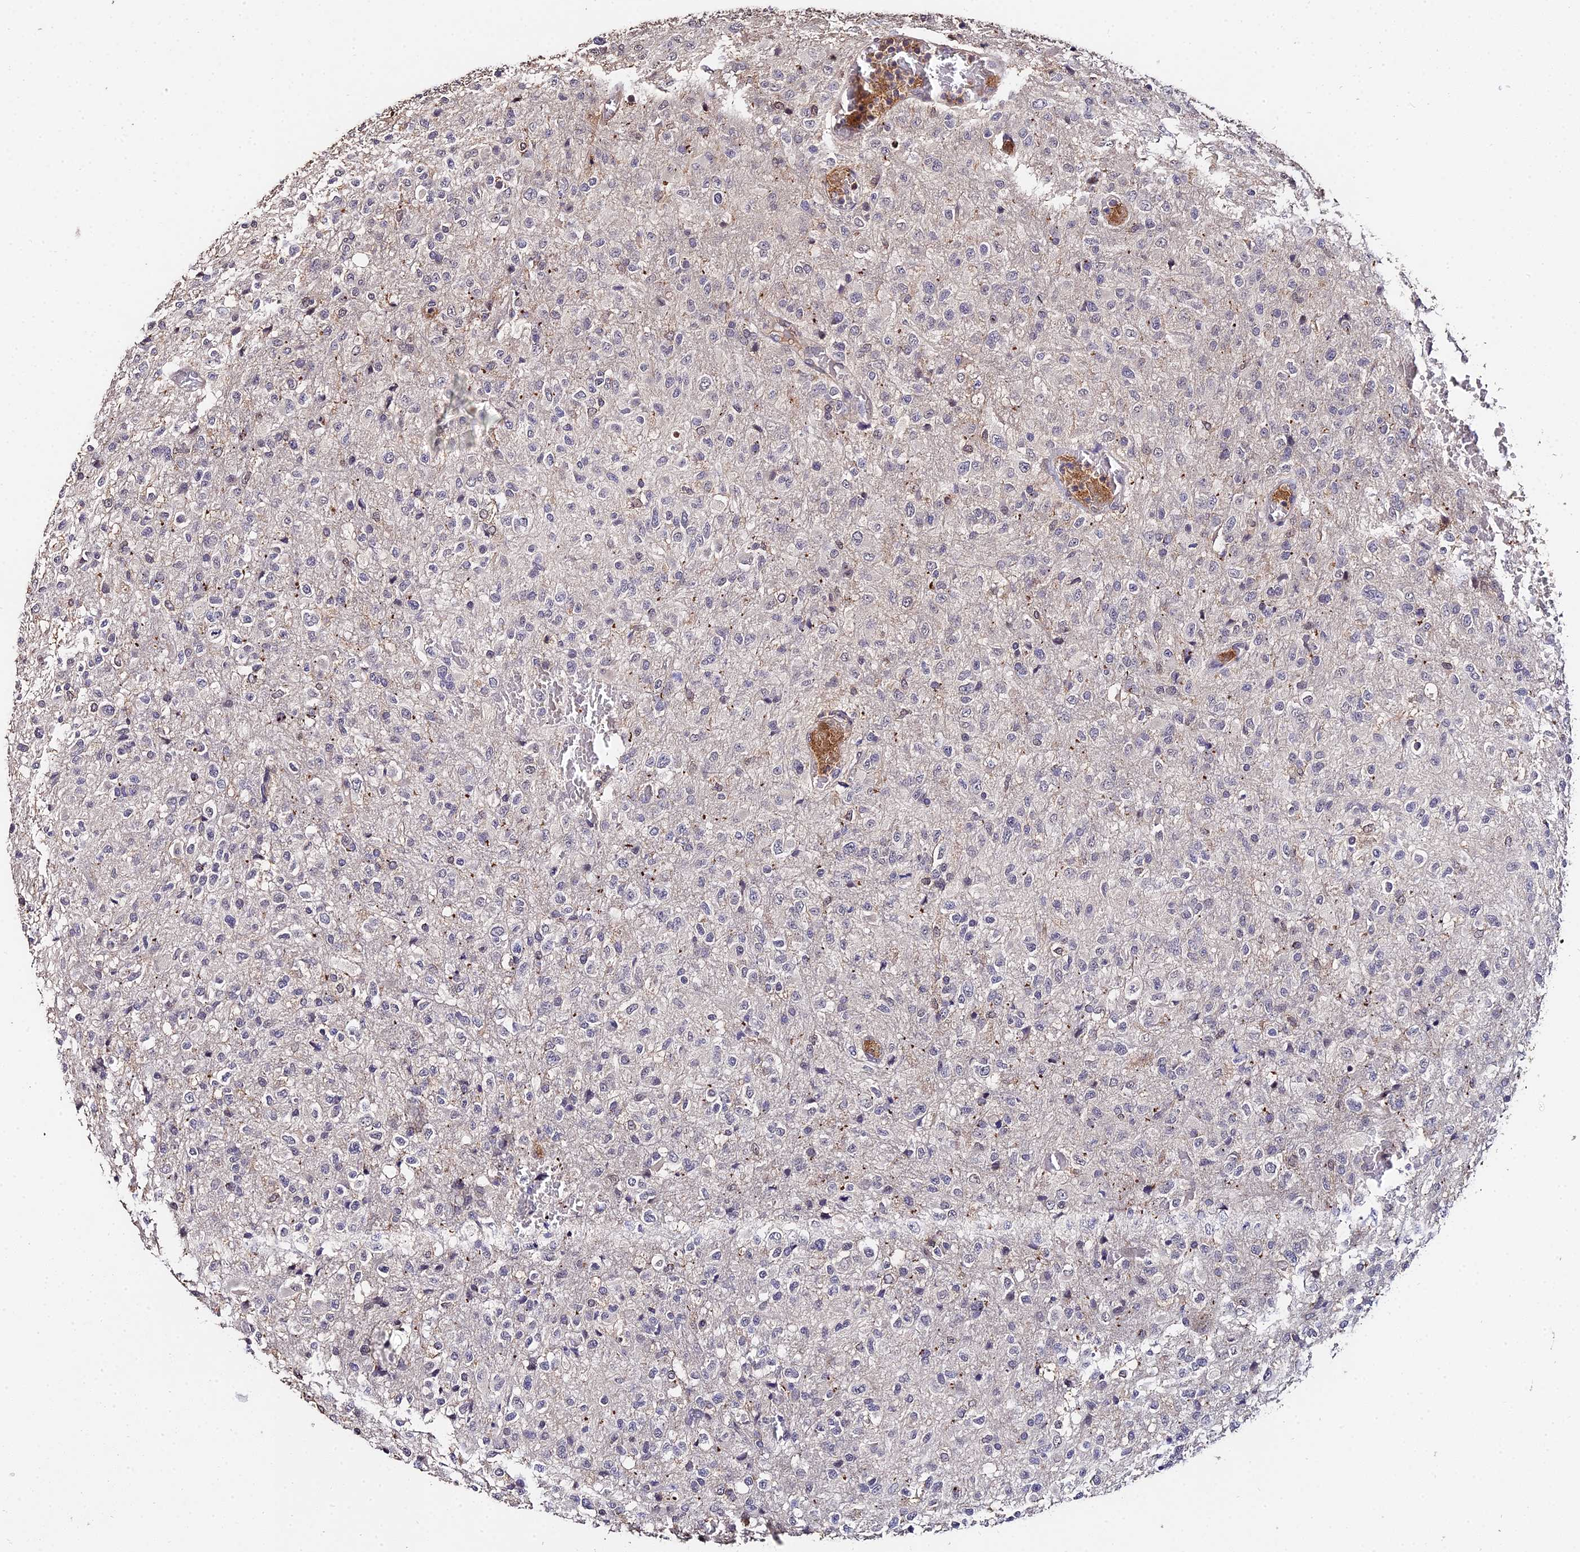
{"staining": {"intensity": "negative", "quantity": "none", "location": "none"}, "tissue": "glioma", "cell_type": "Tumor cells", "image_type": "cancer", "snomed": [{"axis": "morphology", "description": "Glioma, malignant, High grade"}, {"axis": "topography", "description": "Brain"}], "caption": "Immunohistochemical staining of human malignant glioma (high-grade) exhibits no significant staining in tumor cells.", "gene": "LSM5", "patient": {"sex": "female", "age": 74}}